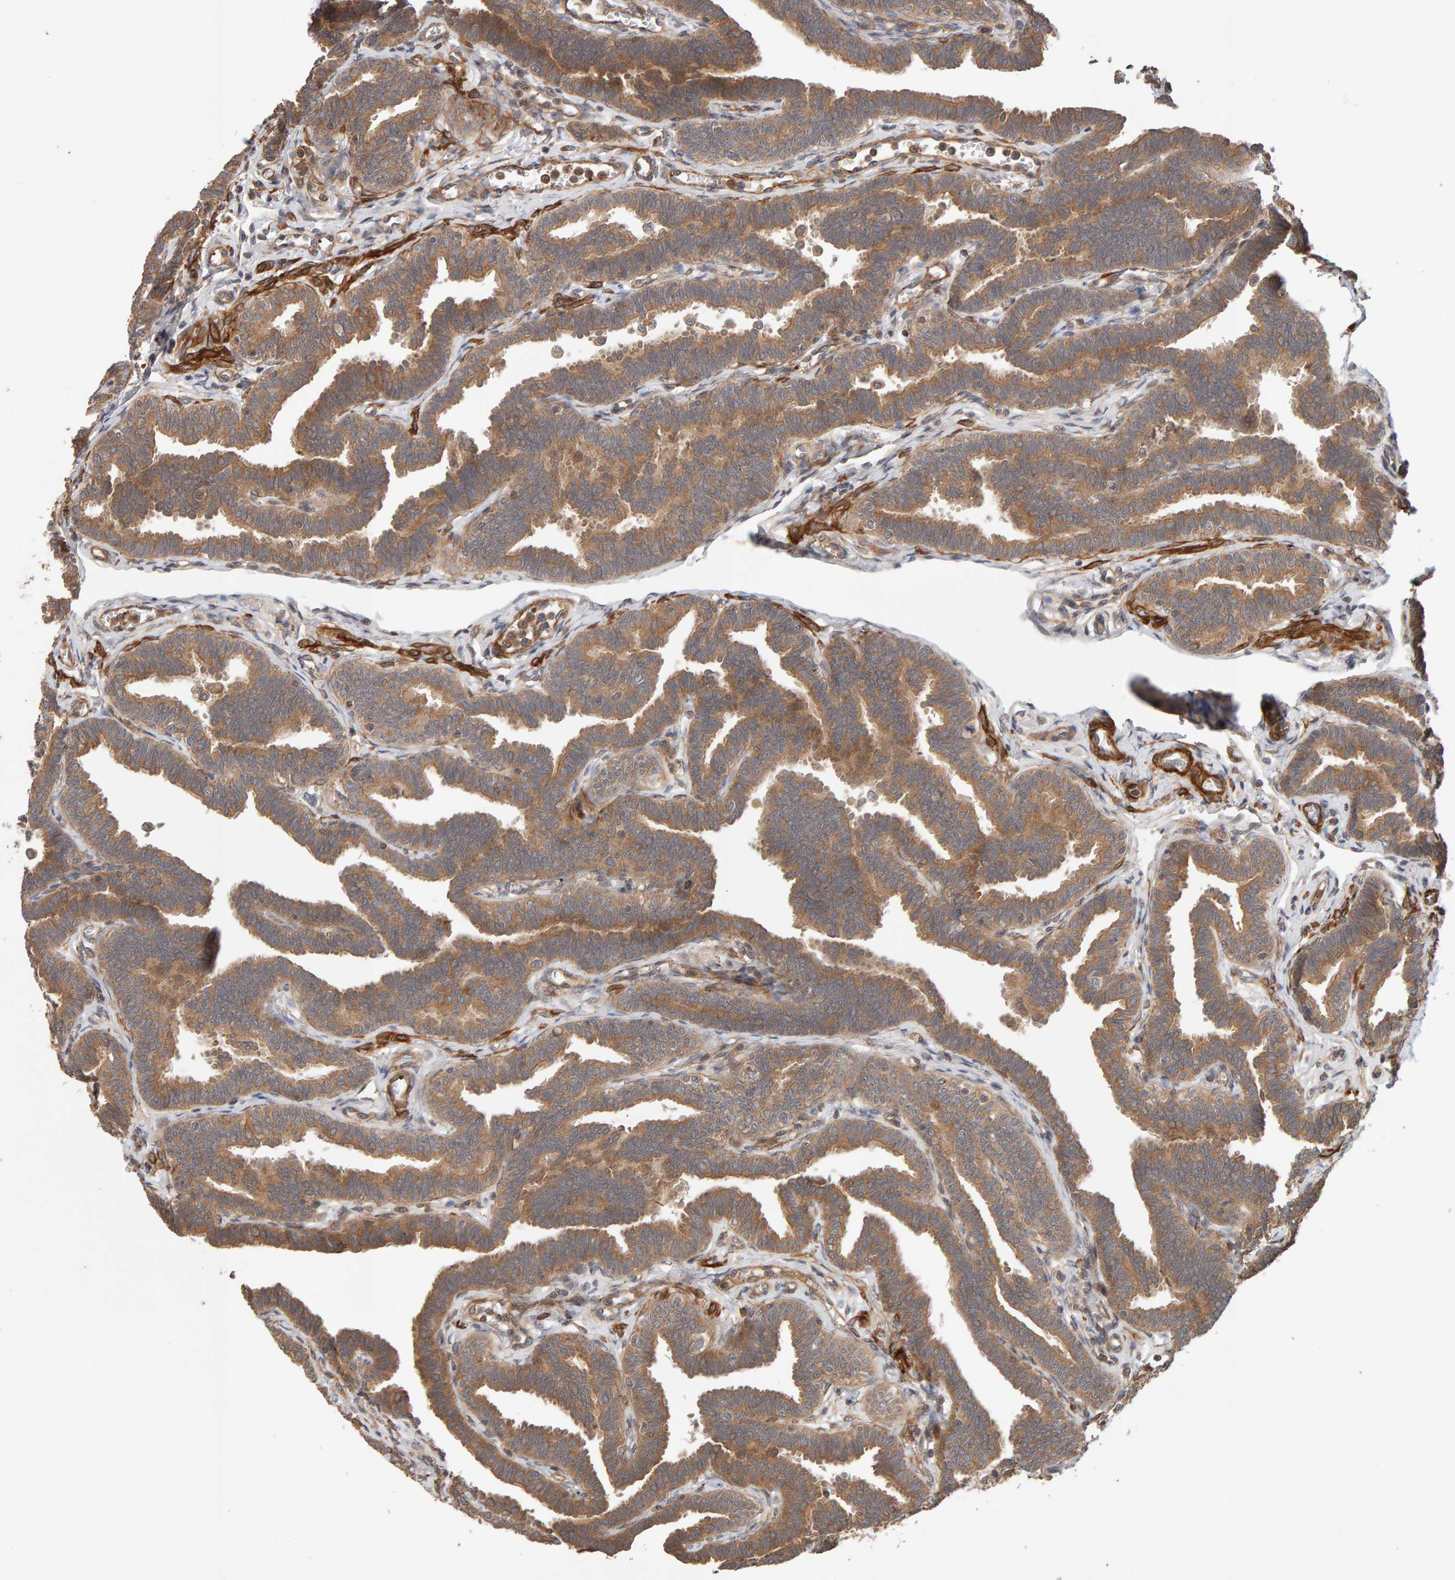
{"staining": {"intensity": "moderate", "quantity": ">75%", "location": "cytoplasmic/membranous"}, "tissue": "fallopian tube", "cell_type": "Glandular cells", "image_type": "normal", "snomed": [{"axis": "morphology", "description": "Normal tissue, NOS"}, {"axis": "topography", "description": "Fallopian tube"}, {"axis": "topography", "description": "Ovary"}], "caption": "DAB (3,3'-diaminobenzidine) immunohistochemical staining of benign human fallopian tube displays moderate cytoplasmic/membranous protein positivity in about >75% of glandular cells. (IHC, brightfield microscopy, high magnification).", "gene": "SYNRG", "patient": {"sex": "female", "age": 23}}